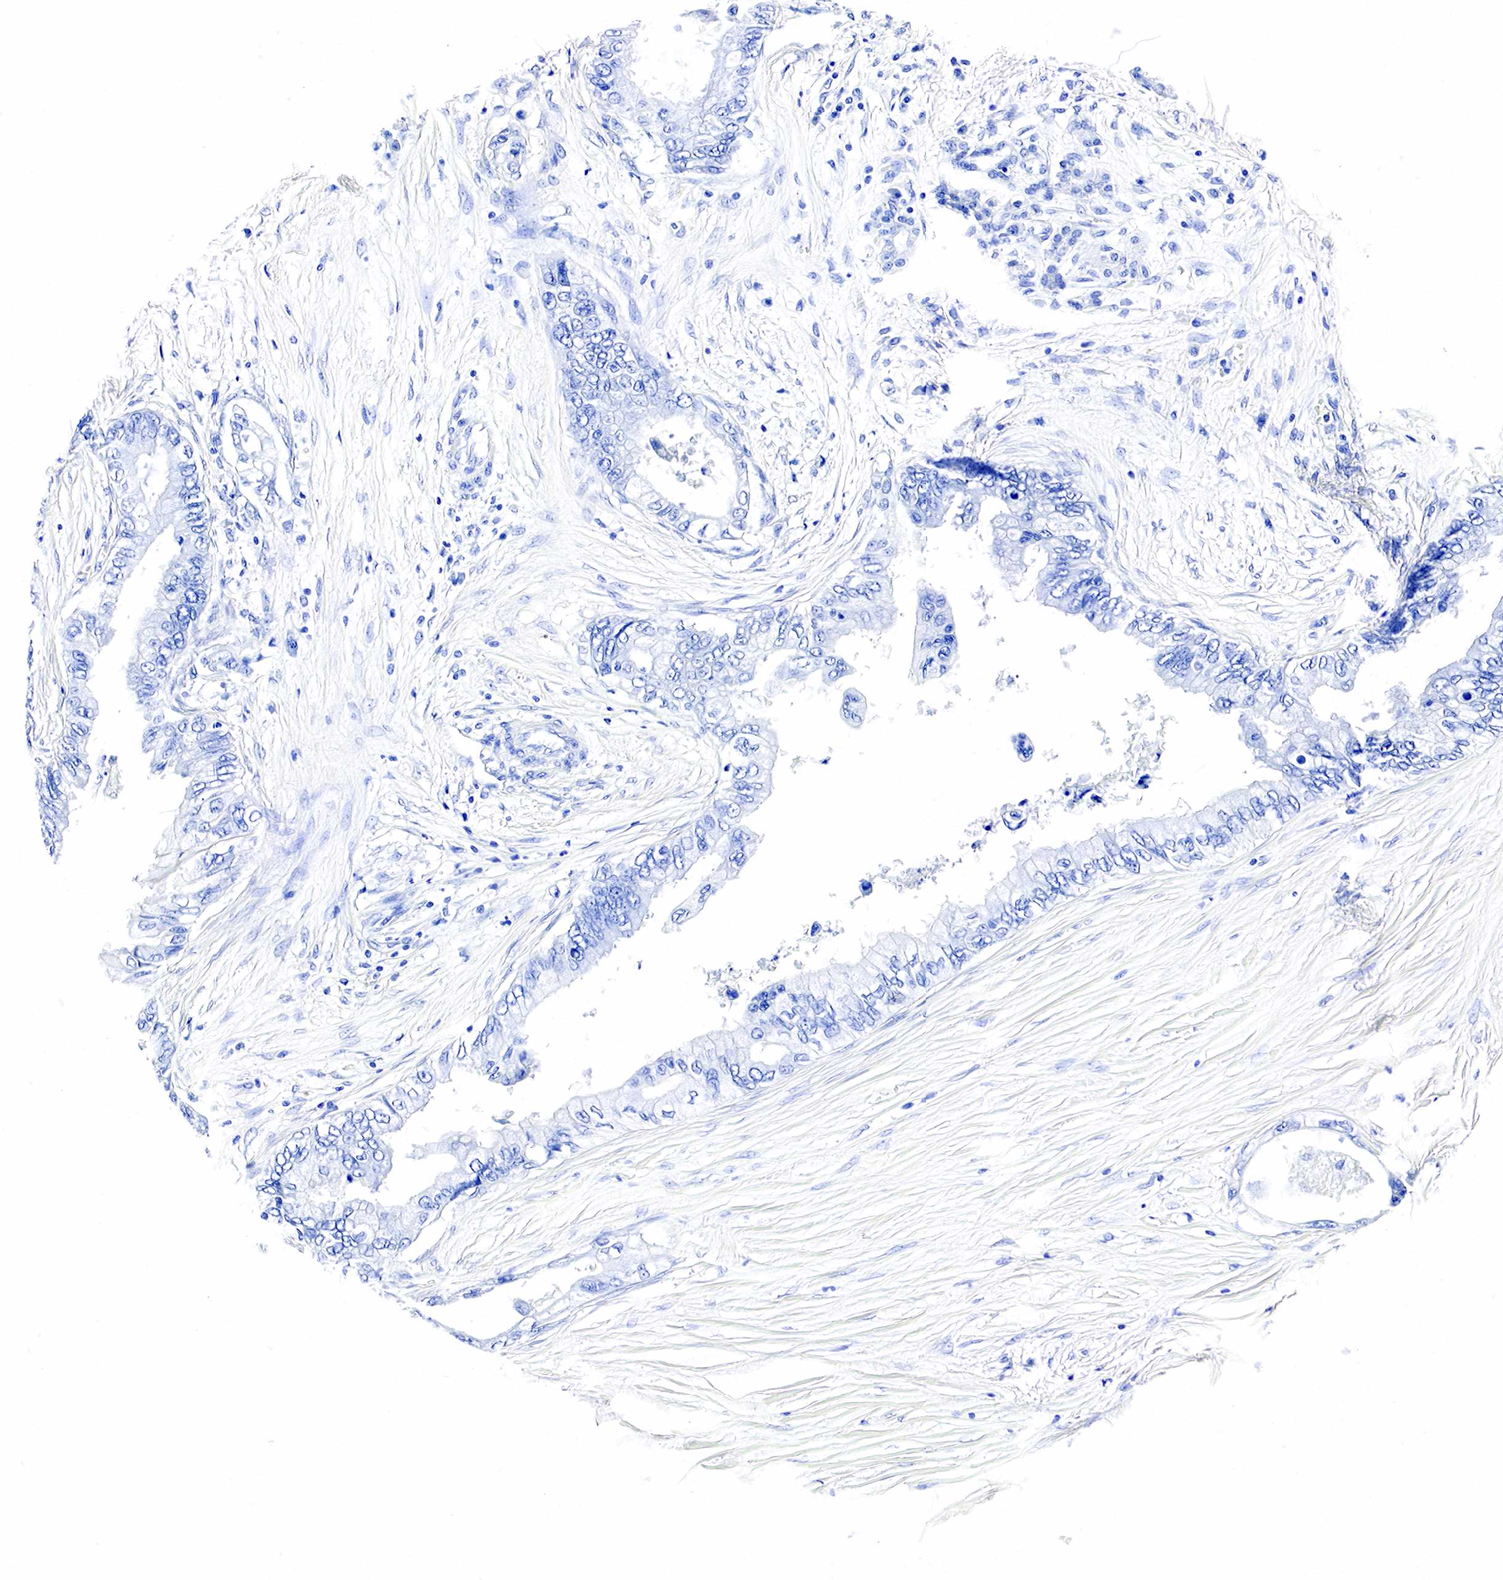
{"staining": {"intensity": "negative", "quantity": "none", "location": "none"}, "tissue": "pancreatic cancer", "cell_type": "Tumor cells", "image_type": "cancer", "snomed": [{"axis": "morphology", "description": "Adenocarcinoma, NOS"}, {"axis": "topography", "description": "Pancreas"}], "caption": "This micrograph is of pancreatic adenocarcinoma stained with immunohistochemistry to label a protein in brown with the nuclei are counter-stained blue. There is no expression in tumor cells.", "gene": "ACP3", "patient": {"sex": "female", "age": 66}}